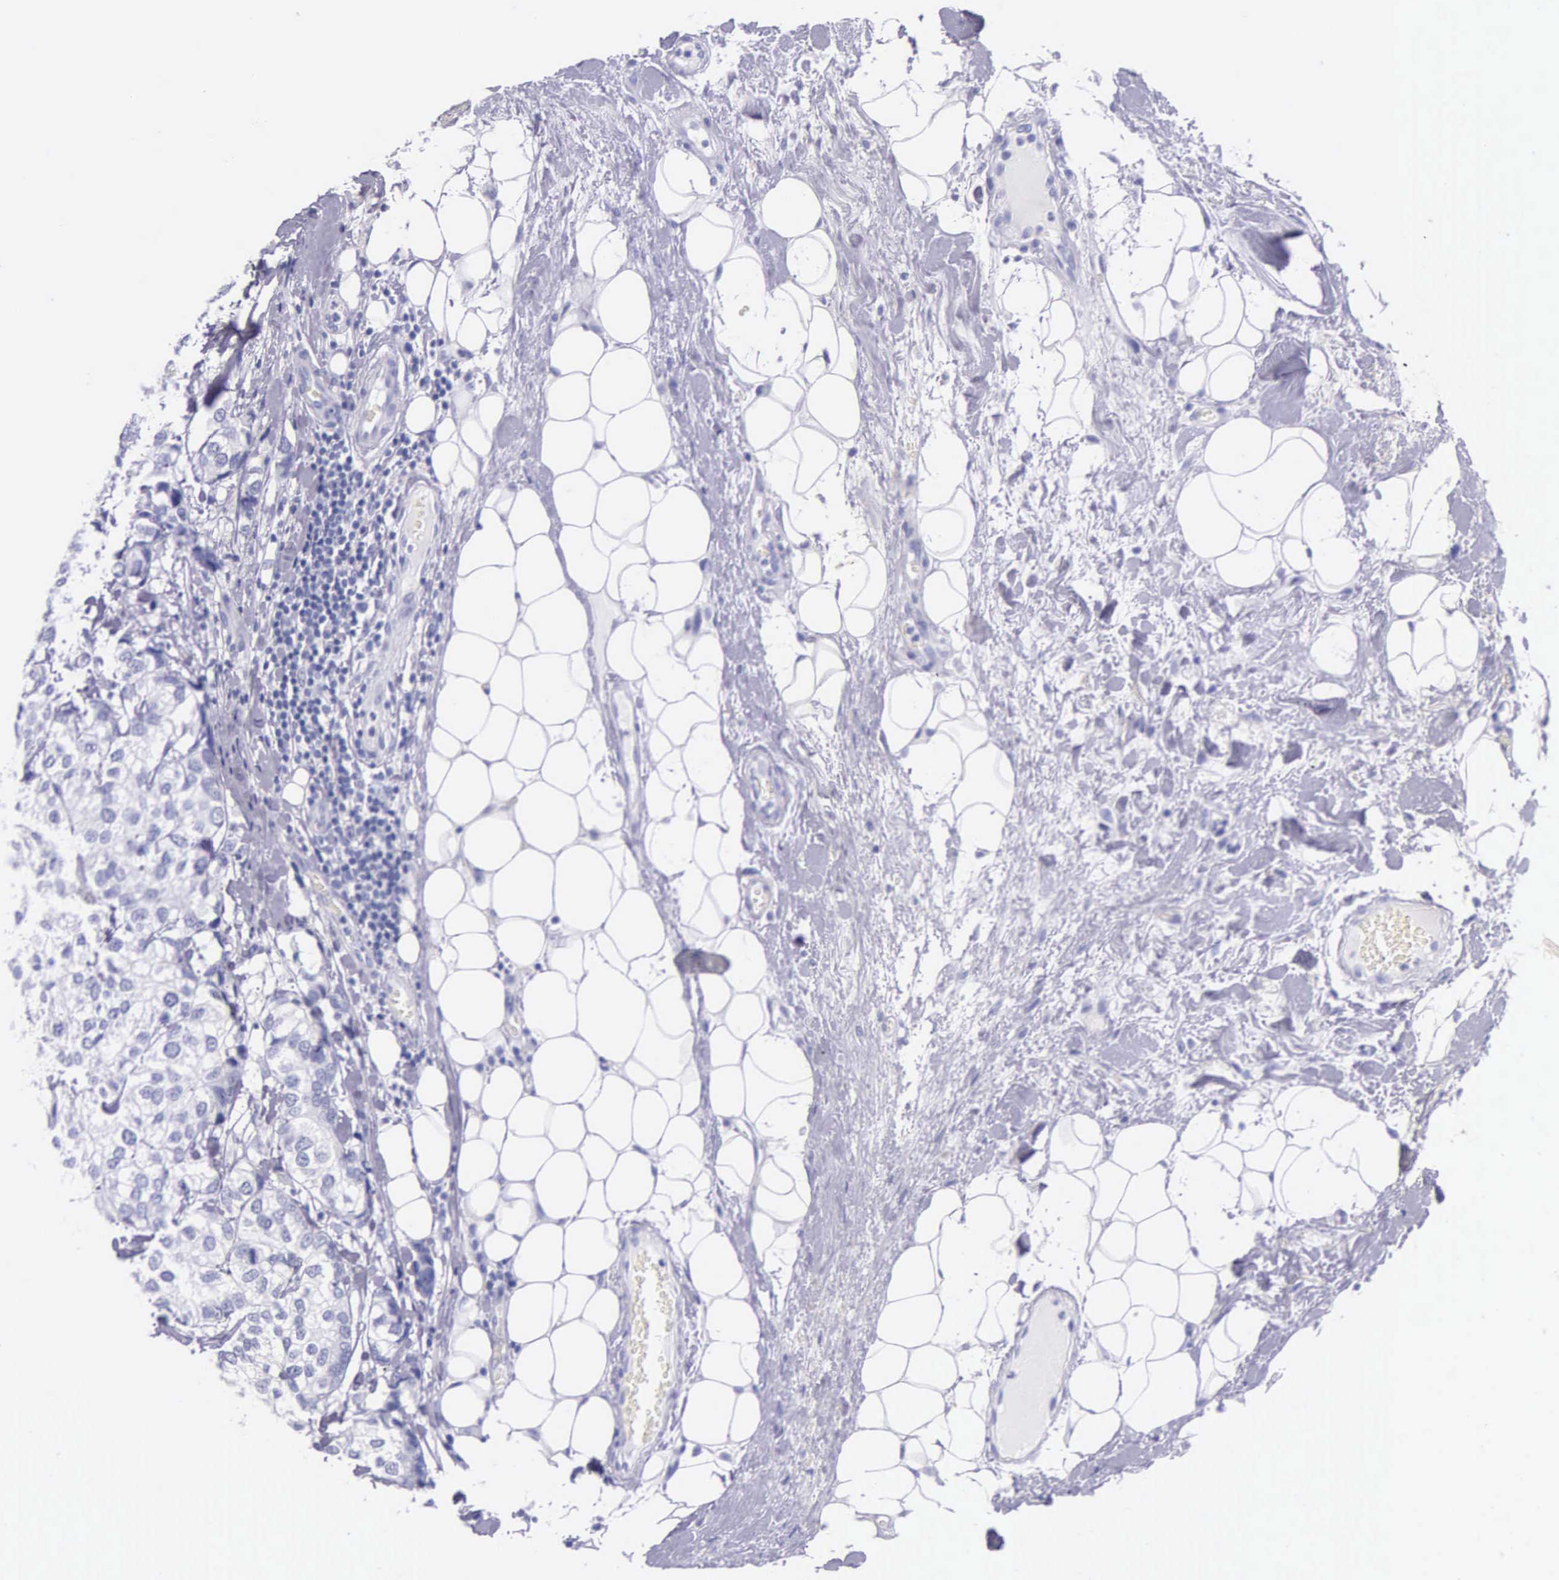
{"staining": {"intensity": "negative", "quantity": "none", "location": "none"}, "tissue": "breast cancer", "cell_type": "Tumor cells", "image_type": "cancer", "snomed": [{"axis": "morphology", "description": "Duct carcinoma"}, {"axis": "topography", "description": "Breast"}], "caption": "Immunohistochemistry (IHC) photomicrograph of neoplastic tissue: breast cancer stained with DAB (3,3'-diaminobenzidine) displays no significant protein expression in tumor cells.", "gene": "KLK3", "patient": {"sex": "female", "age": 68}}